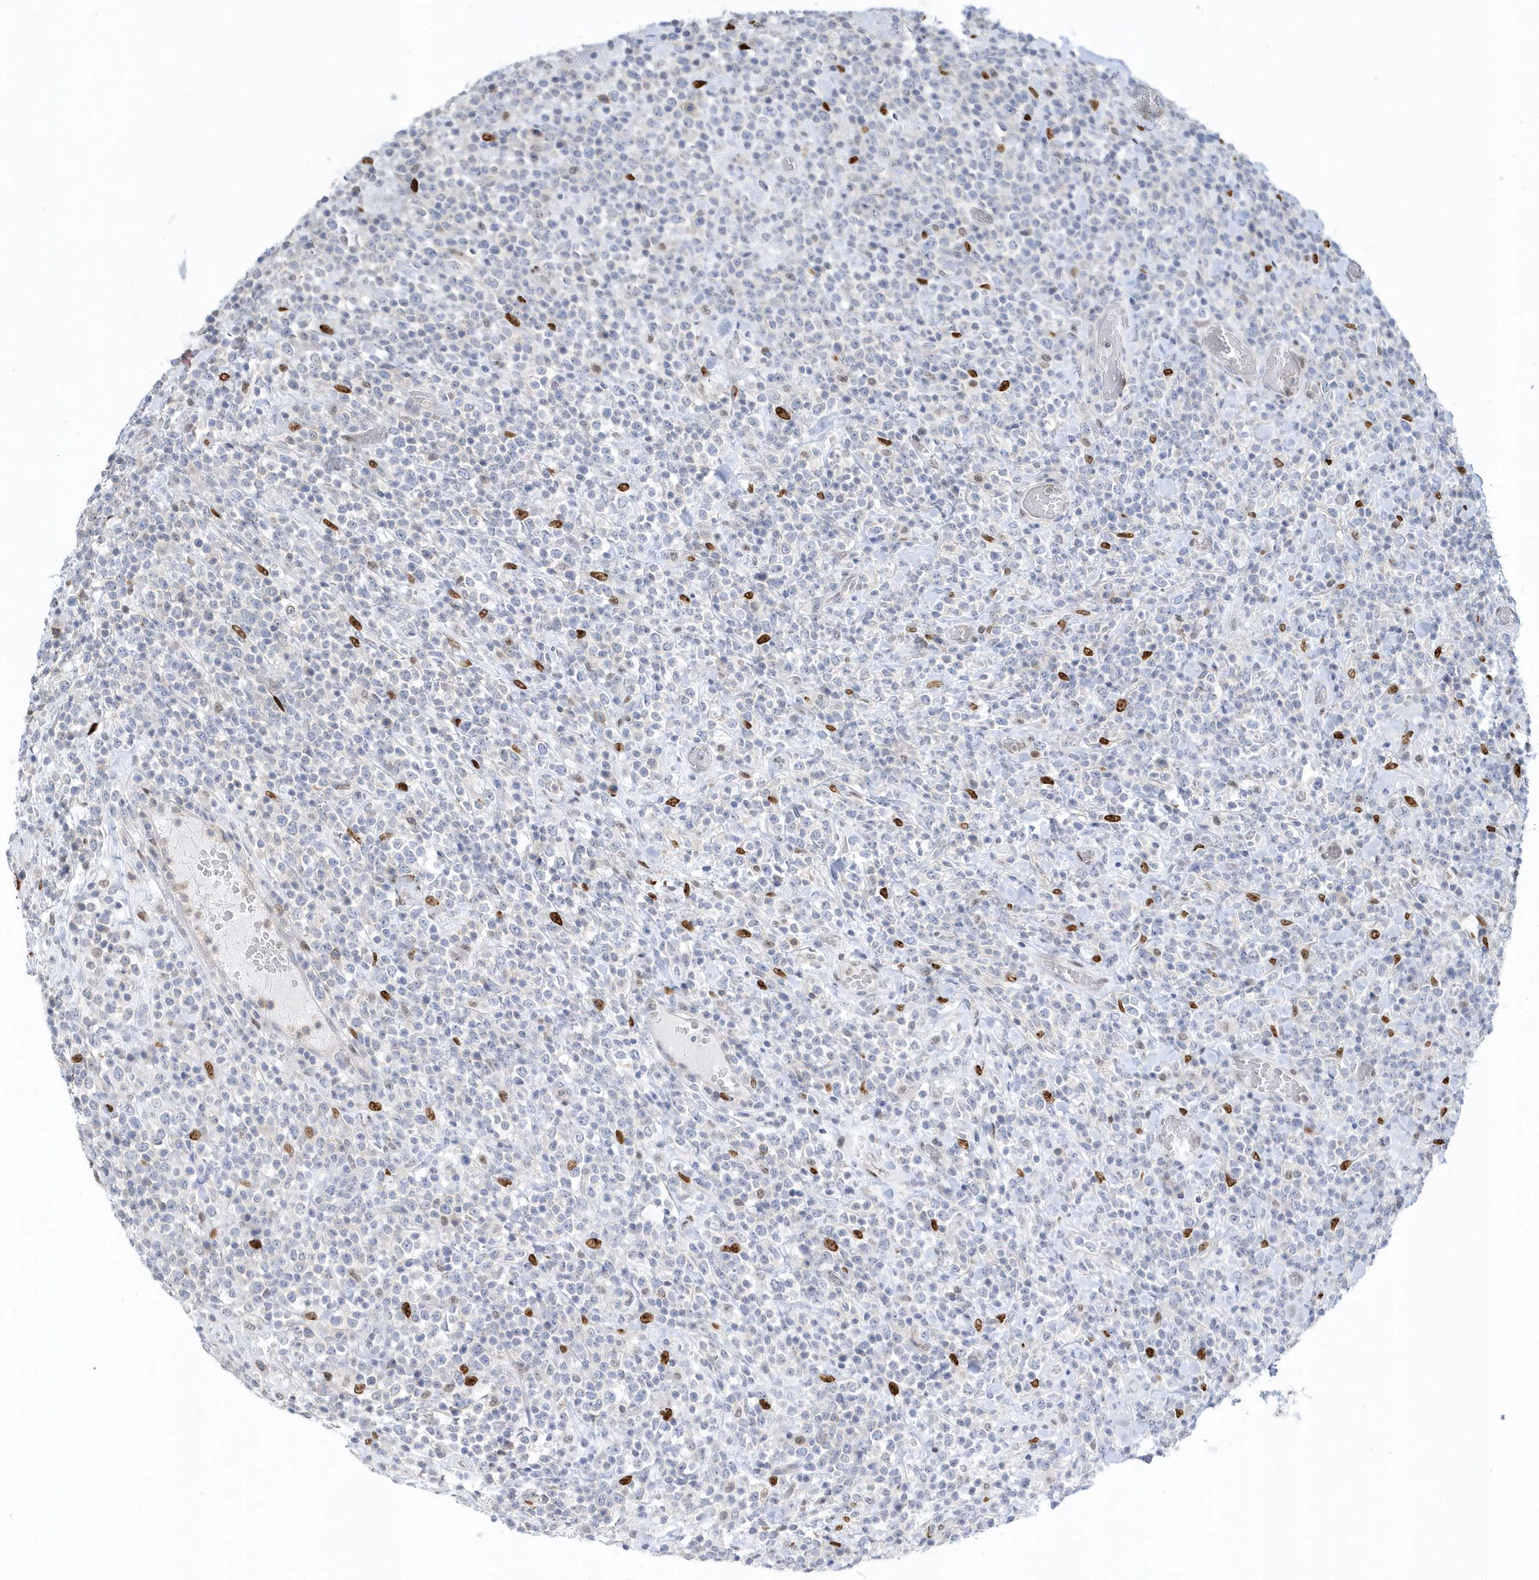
{"staining": {"intensity": "negative", "quantity": "none", "location": "none"}, "tissue": "lymphoma", "cell_type": "Tumor cells", "image_type": "cancer", "snomed": [{"axis": "morphology", "description": "Malignant lymphoma, non-Hodgkin's type, High grade"}, {"axis": "topography", "description": "Colon"}], "caption": "This is an IHC histopathology image of lymphoma. There is no staining in tumor cells.", "gene": "MACROH2A2", "patient": {"sex": "female", "age": 53}}